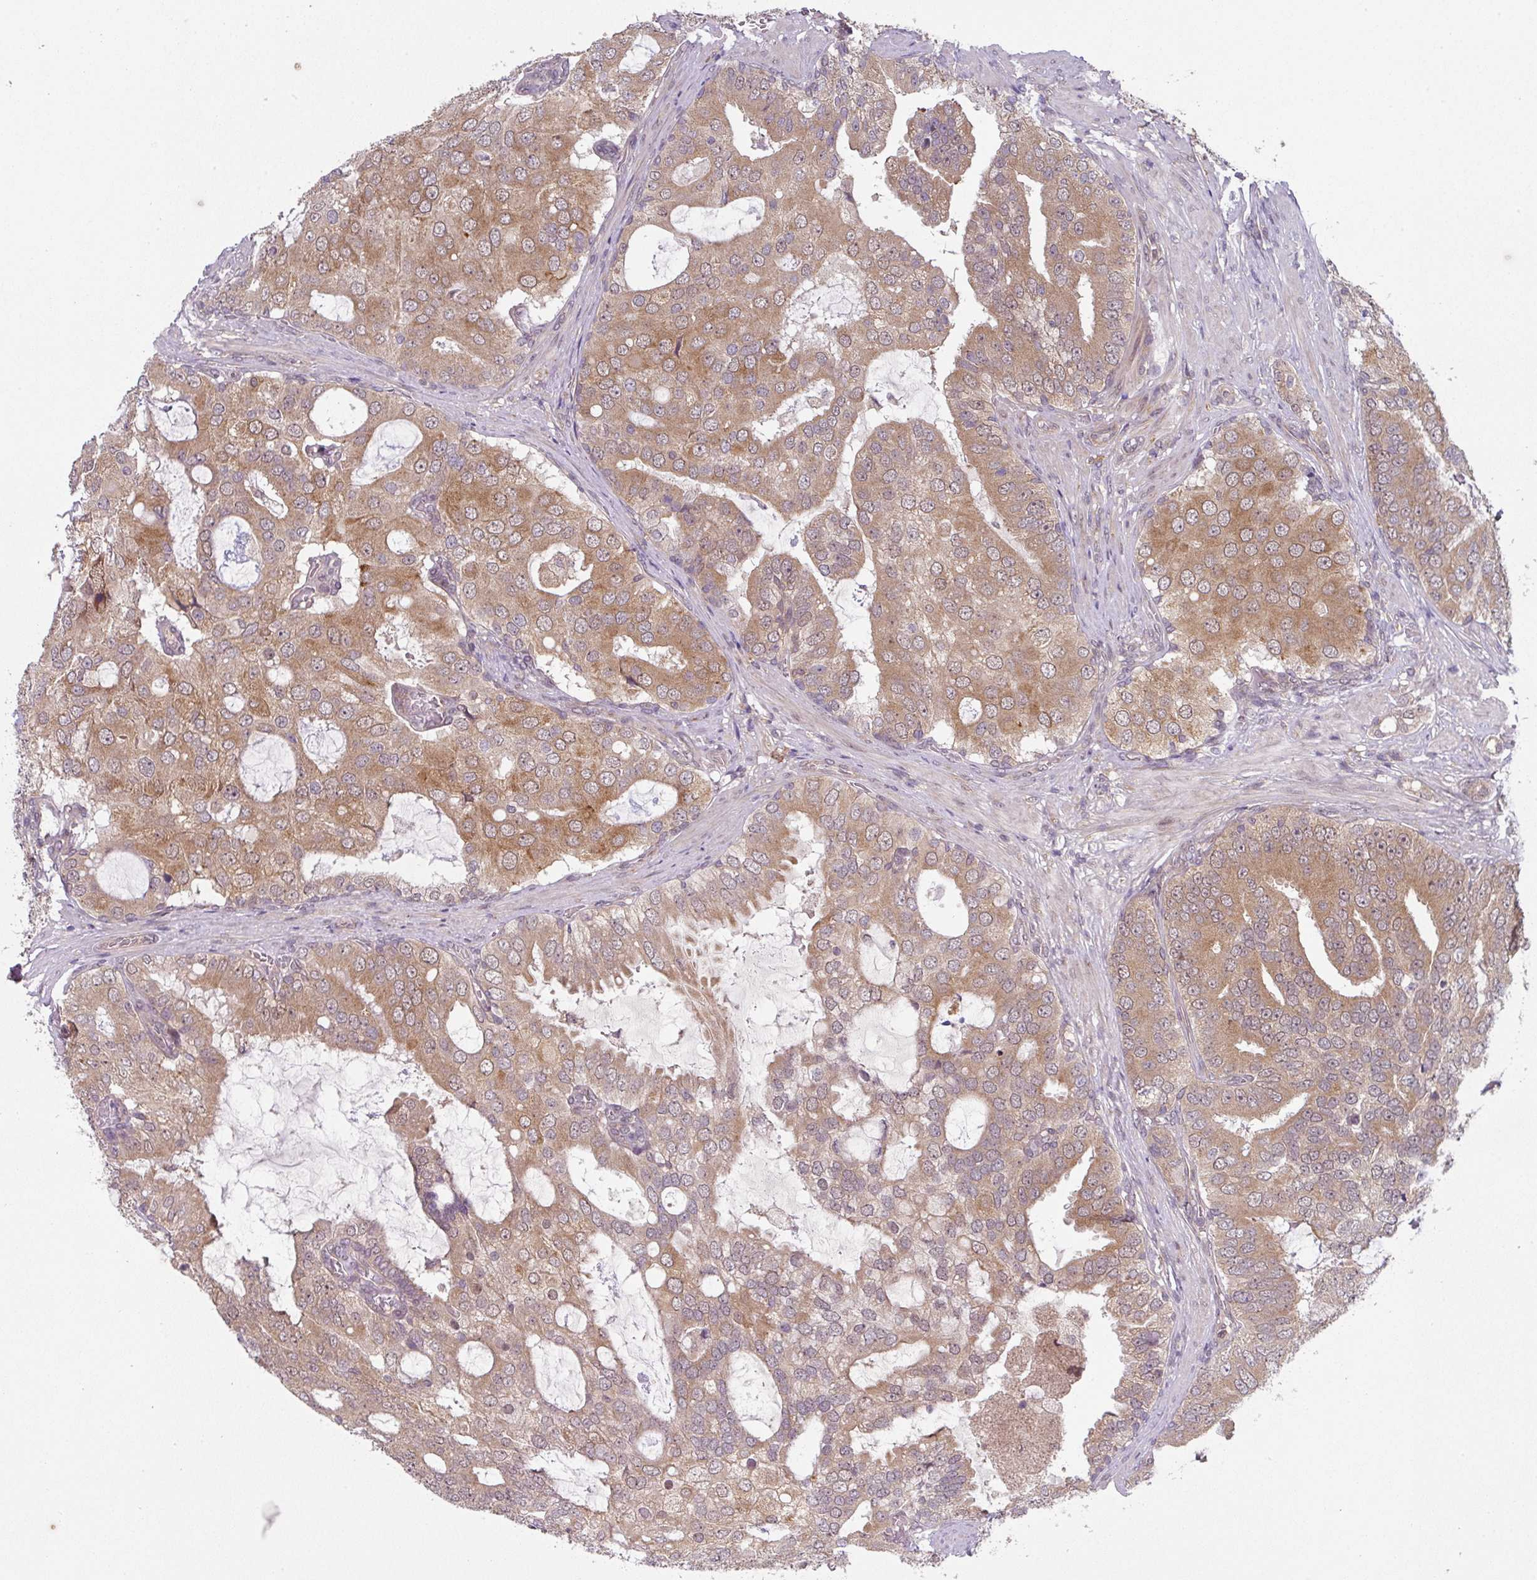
{"staining": {"intensity": "moderate", "quantity": ">75%", "location": "cytoplasmic/membranous,nuclear"}, "tissue": "prostate cancer", "cell_type": "Tumor cells", "image_type": "cancer", "snomed": [{"axis": "morphology", "description": "Adenocarcinoma, High grade"}, {"axis": "topography", "description": "Prostate"}], "caption": "Prostate cancer (adenocarcinoma (high-grade)) tissue reveals moderate cytoplasmic/membranous and nuclear staining in approximately >75% of tumor cells, visualized by immunohistochemistry. (DAB (3,3'-diaminobenzidine) IHC, brown staining for protein, blue staining for nuclei).", "gene": "CAMLG", "patient": {"sex": "male", "age": 55}}